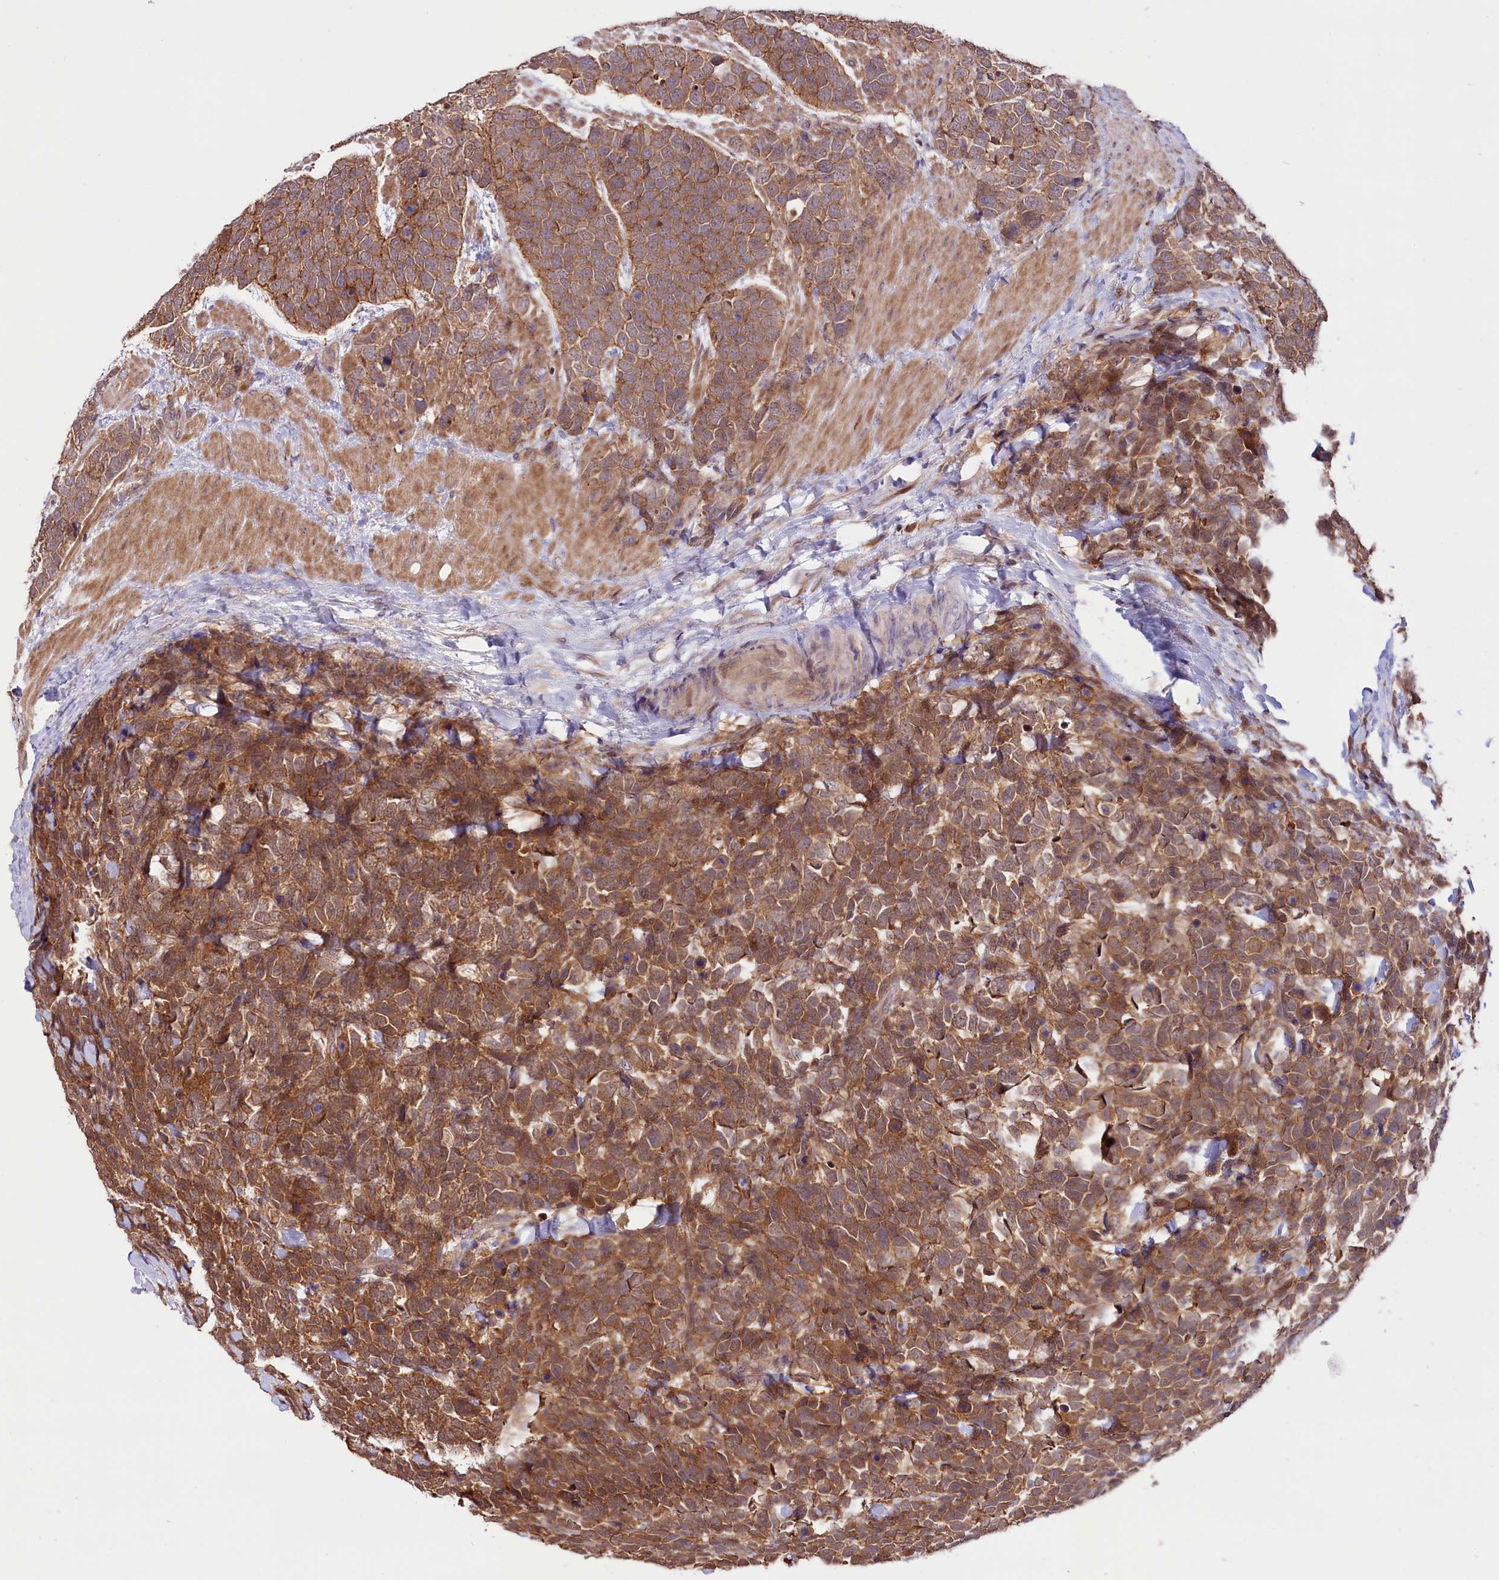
{"staining": {"intensity": "moderate", "quantity": ">75%", "location": "cytoplasmic/membranous"}, "tissue": "urothelial cancer", "cell_type": "Tumor cells", "image_type": "cancer", "snomed": [{"axis": "morphology", "description": "Urothelial carcinoma, High grade"}, {"axis": "topography", "description": "Urinary bladder"}], "caption": "Tumor cells reveal medium levels of moderate cytoplasmic/membranous positivity in about >75% of cells in human high-grade urothelial carcinoma.", "gene": "RIC8A", "patient": {"sex": "female", "age": 82}}